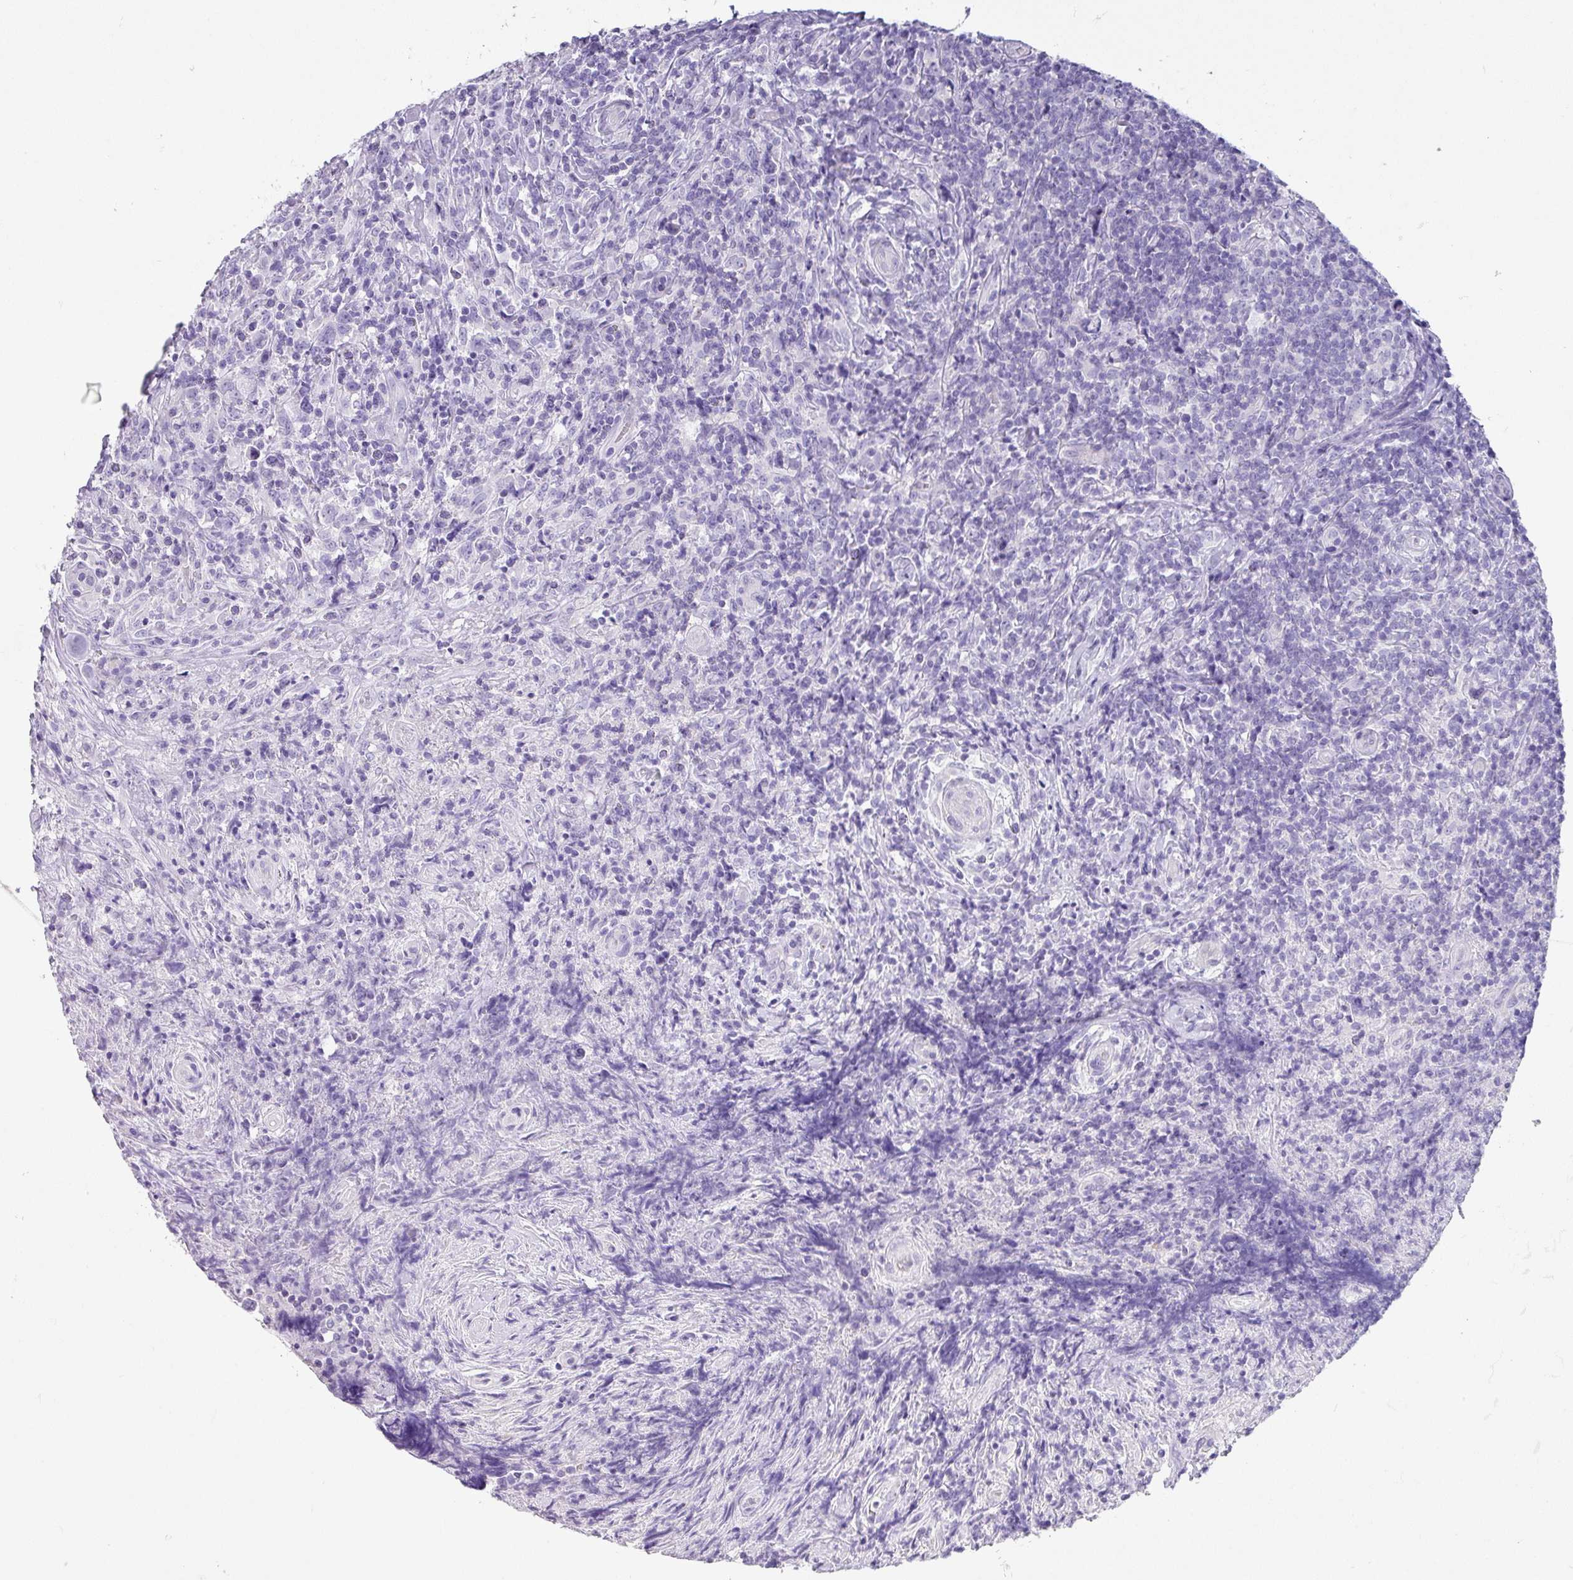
{"staining": {"intensity": "negative", "quantity": "none", "location": "none"}, "tissue": "lymphoma", "cell_type": "Tumor cells", "image_type": "cancer", "snomed": [{"axis": "morphology", "description": "Hodgkin's disease, NOS"}, {"axis": "topography", "description": "Lymph node"}], "caption": "High power microscopy image of an IHC micrograph of Hodgkin's disease, revealing no significant staining in tumor cells.", "gene": "GLI4", "patient": {"sex": "female", "age": 18}}